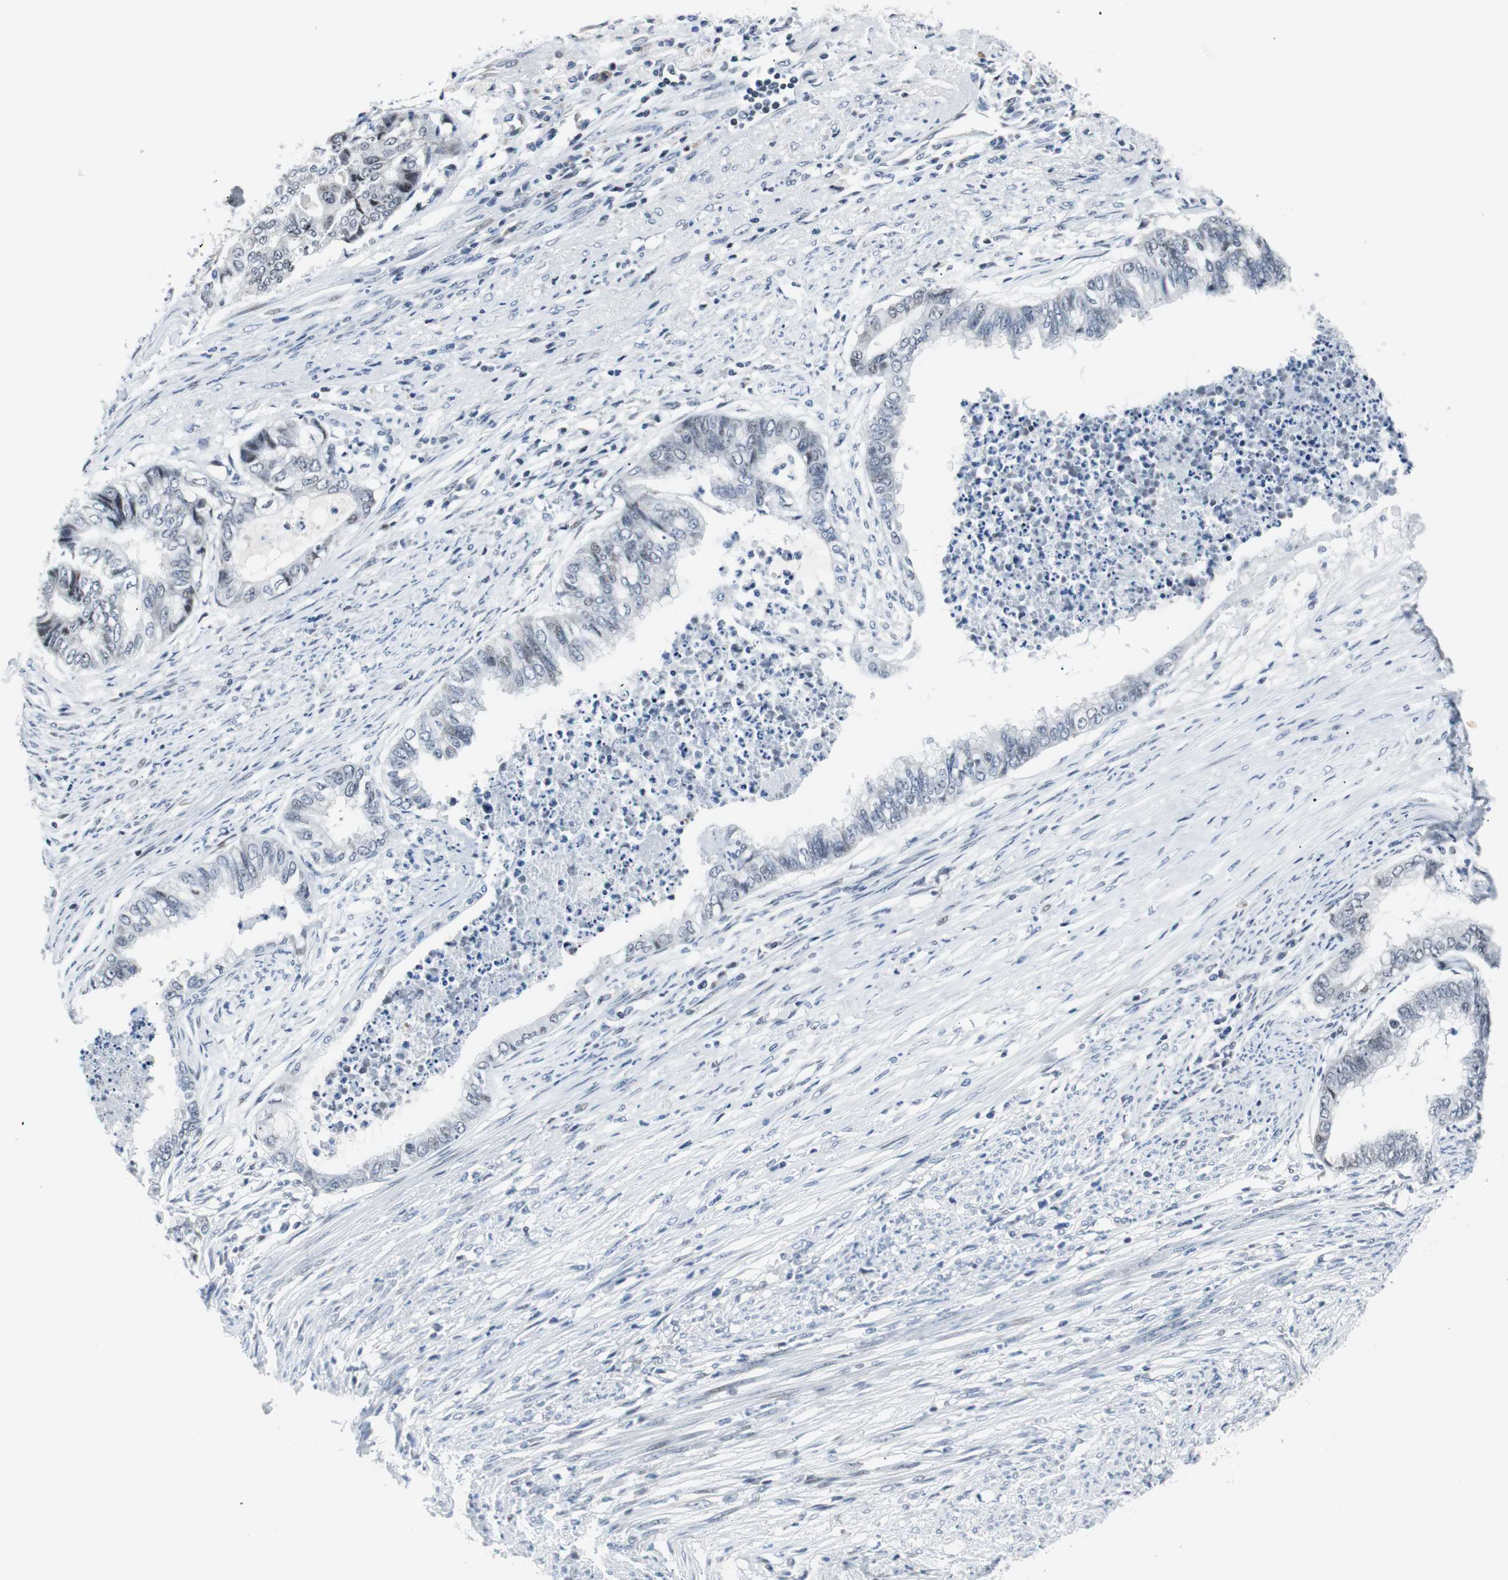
{"staining": {"intensity": "weak", "quantity": "<25%", "location": "nuclear"}, "tissue": "endometrial cancer", "cell_type": "Tumor cells", "image_type": "cancer", "snomed": [{"axis": "morphology", "description": "Adenocarcinoma, NOS"}, {"axis": "topography", "description": "Endometrium"}], "caption": "Tumor cells are negative for protein expression in human endometrial cancer. (DAB (3,3'-diaminobenzidine) immunohistochemistry (IHC) with hematoxylin counter stain).", "gene": "MTA1", "patient": {"sex": "female", "age": 79}}